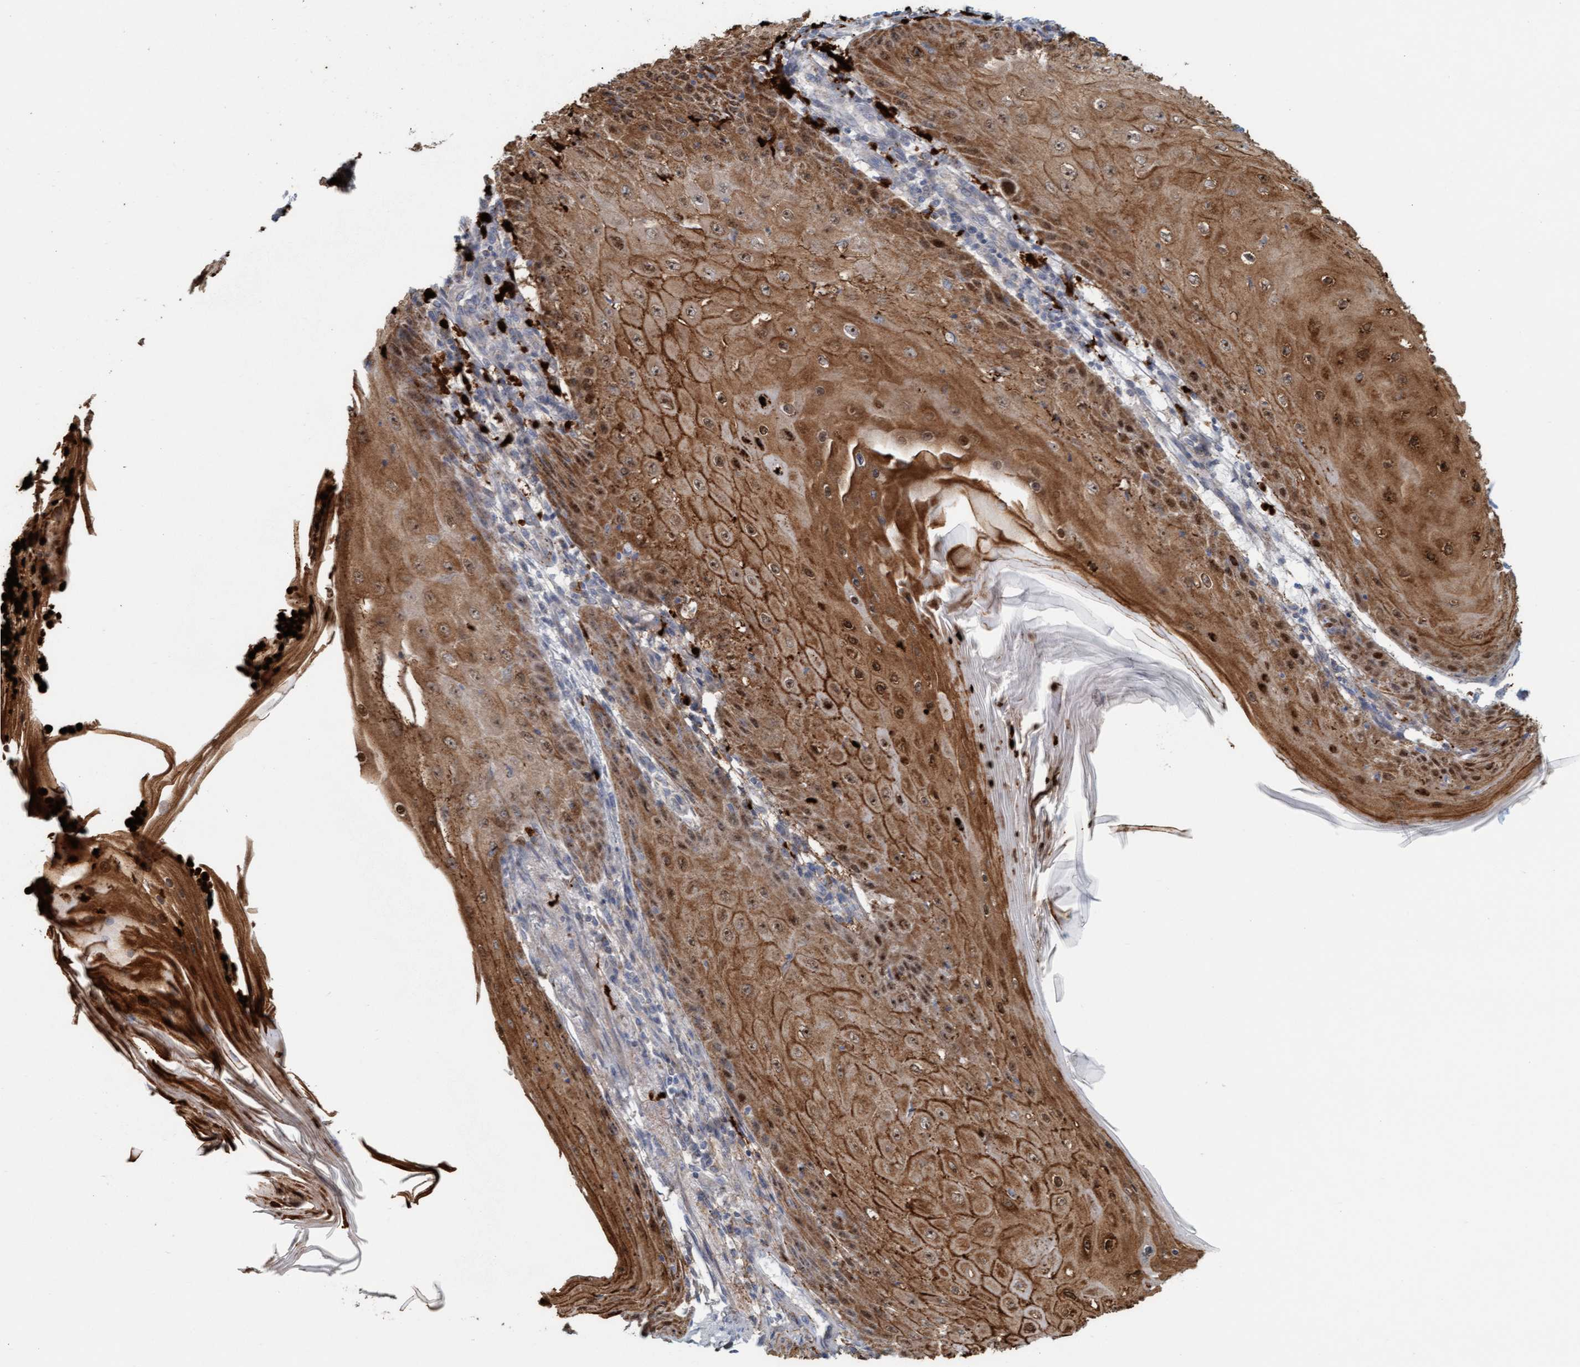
{"staining": {"intensity": "moderate", "quantity": ">75%", "location": "cytoplasmic/membranous,nuclear"}, "tissue": "skin cancer", "cell_type": "Tumor cells", "image_type": "cancer", "snomed": [{"axis": "morphology", "description": "Squamous cell carcinoma, NOS"}, {"axis": "topography", "description": "Skin"}], "caption": "Tumor cells reveal medium levels of moderate cytoplasmic/membranous and nuclear positivity in about >75% of cells in squamous cell carcinoma (skin). (DAB IHC with brightfield microscopy, high magnification).", "gene": "B9D1", "patient": {"sex": "female", "age": 73}}